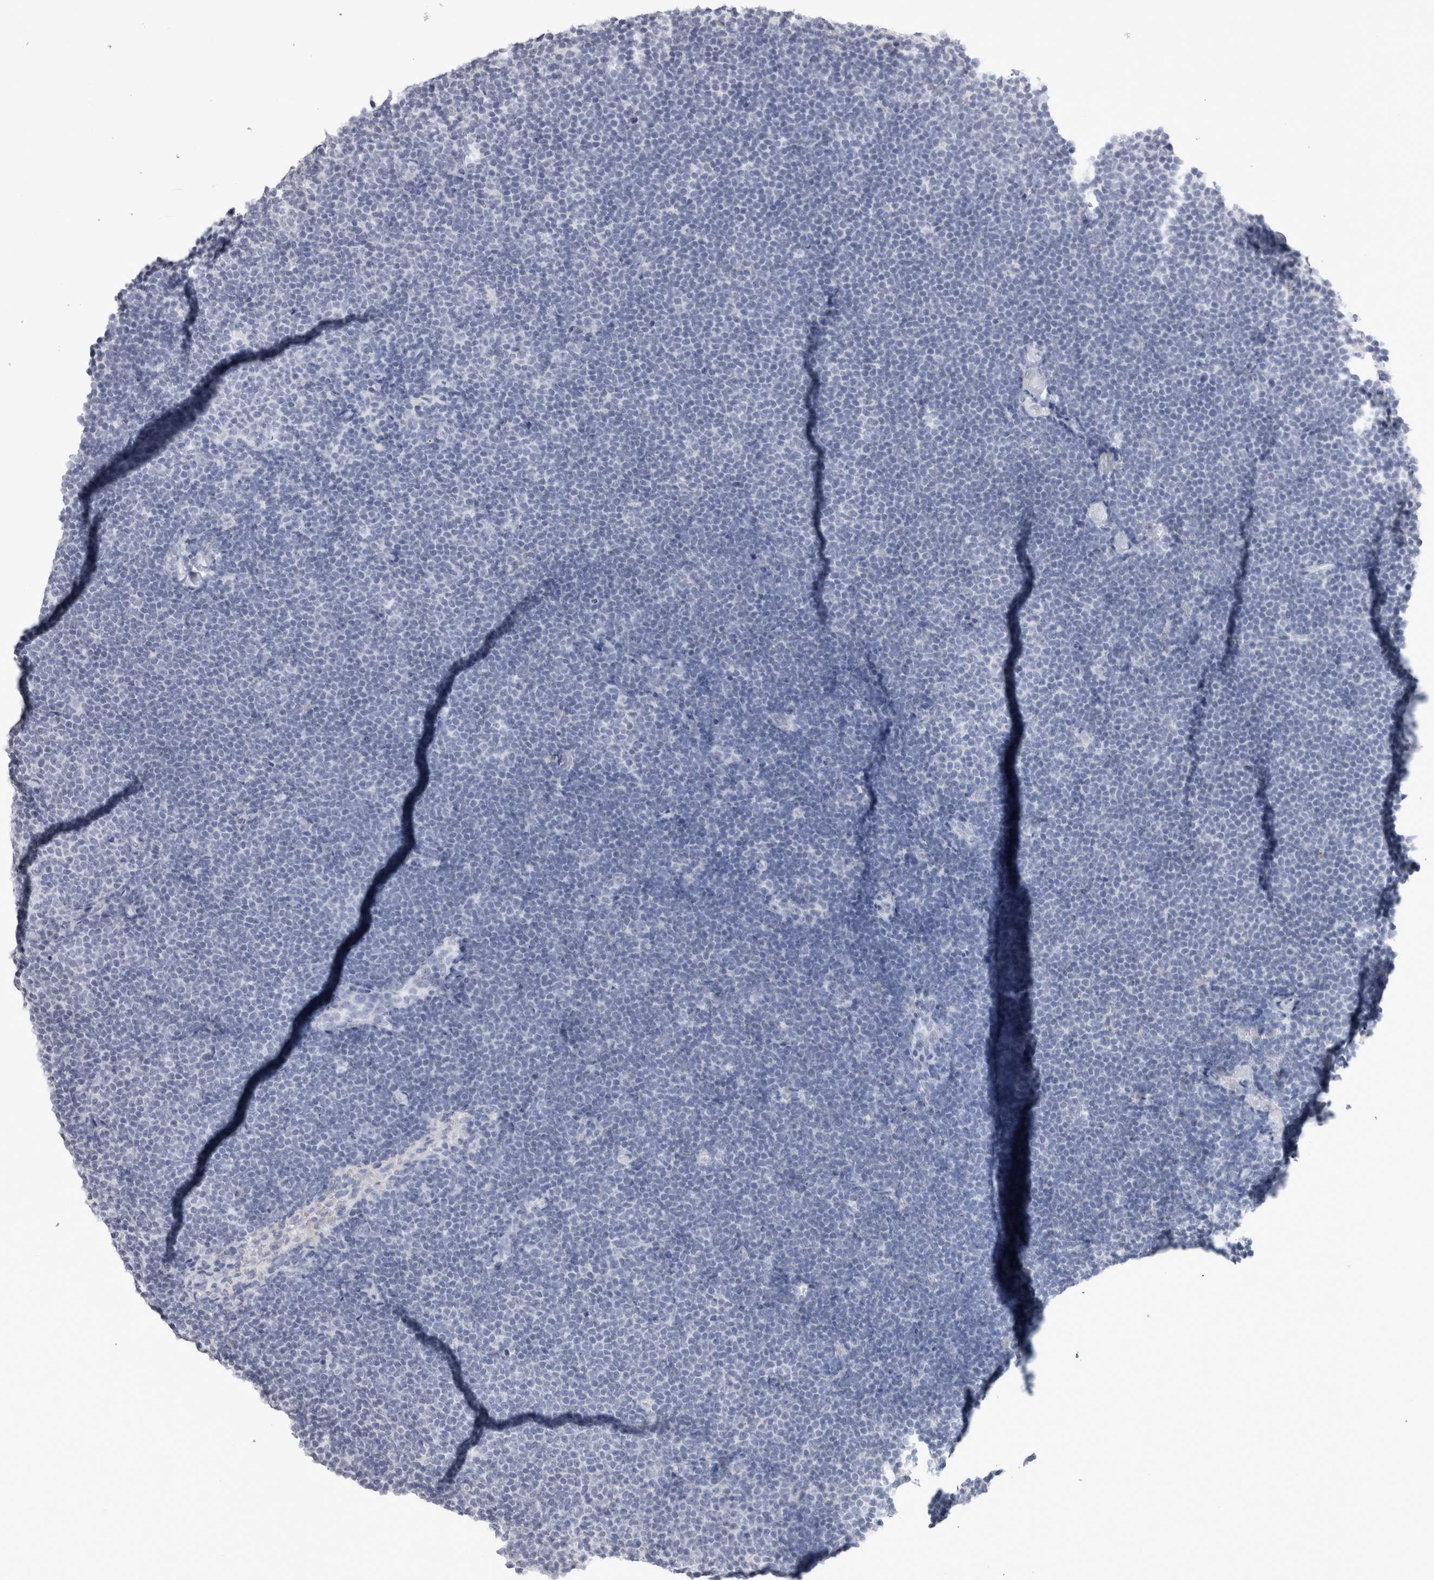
{"staining": {"intensity": "negative", "quantity": "none", "location": "none"}, "tissue": "lymphoma", "cell_type": "Tumor cells", "image_type": "cancer", "snomed": [{"axis": "morphology", "description": "Malignant lymphoma, non-Hodgkin's type, Low grade"}, {"axis": "topography", "description": "Lymph node"}], "caption": "Lymphoma was stained to show a protein in brown. There is no significant expression in tumor cells. Nuclei are stained in blue.", "gene": "ADAM2", "patient": {"sex": "female", "age": 53}}